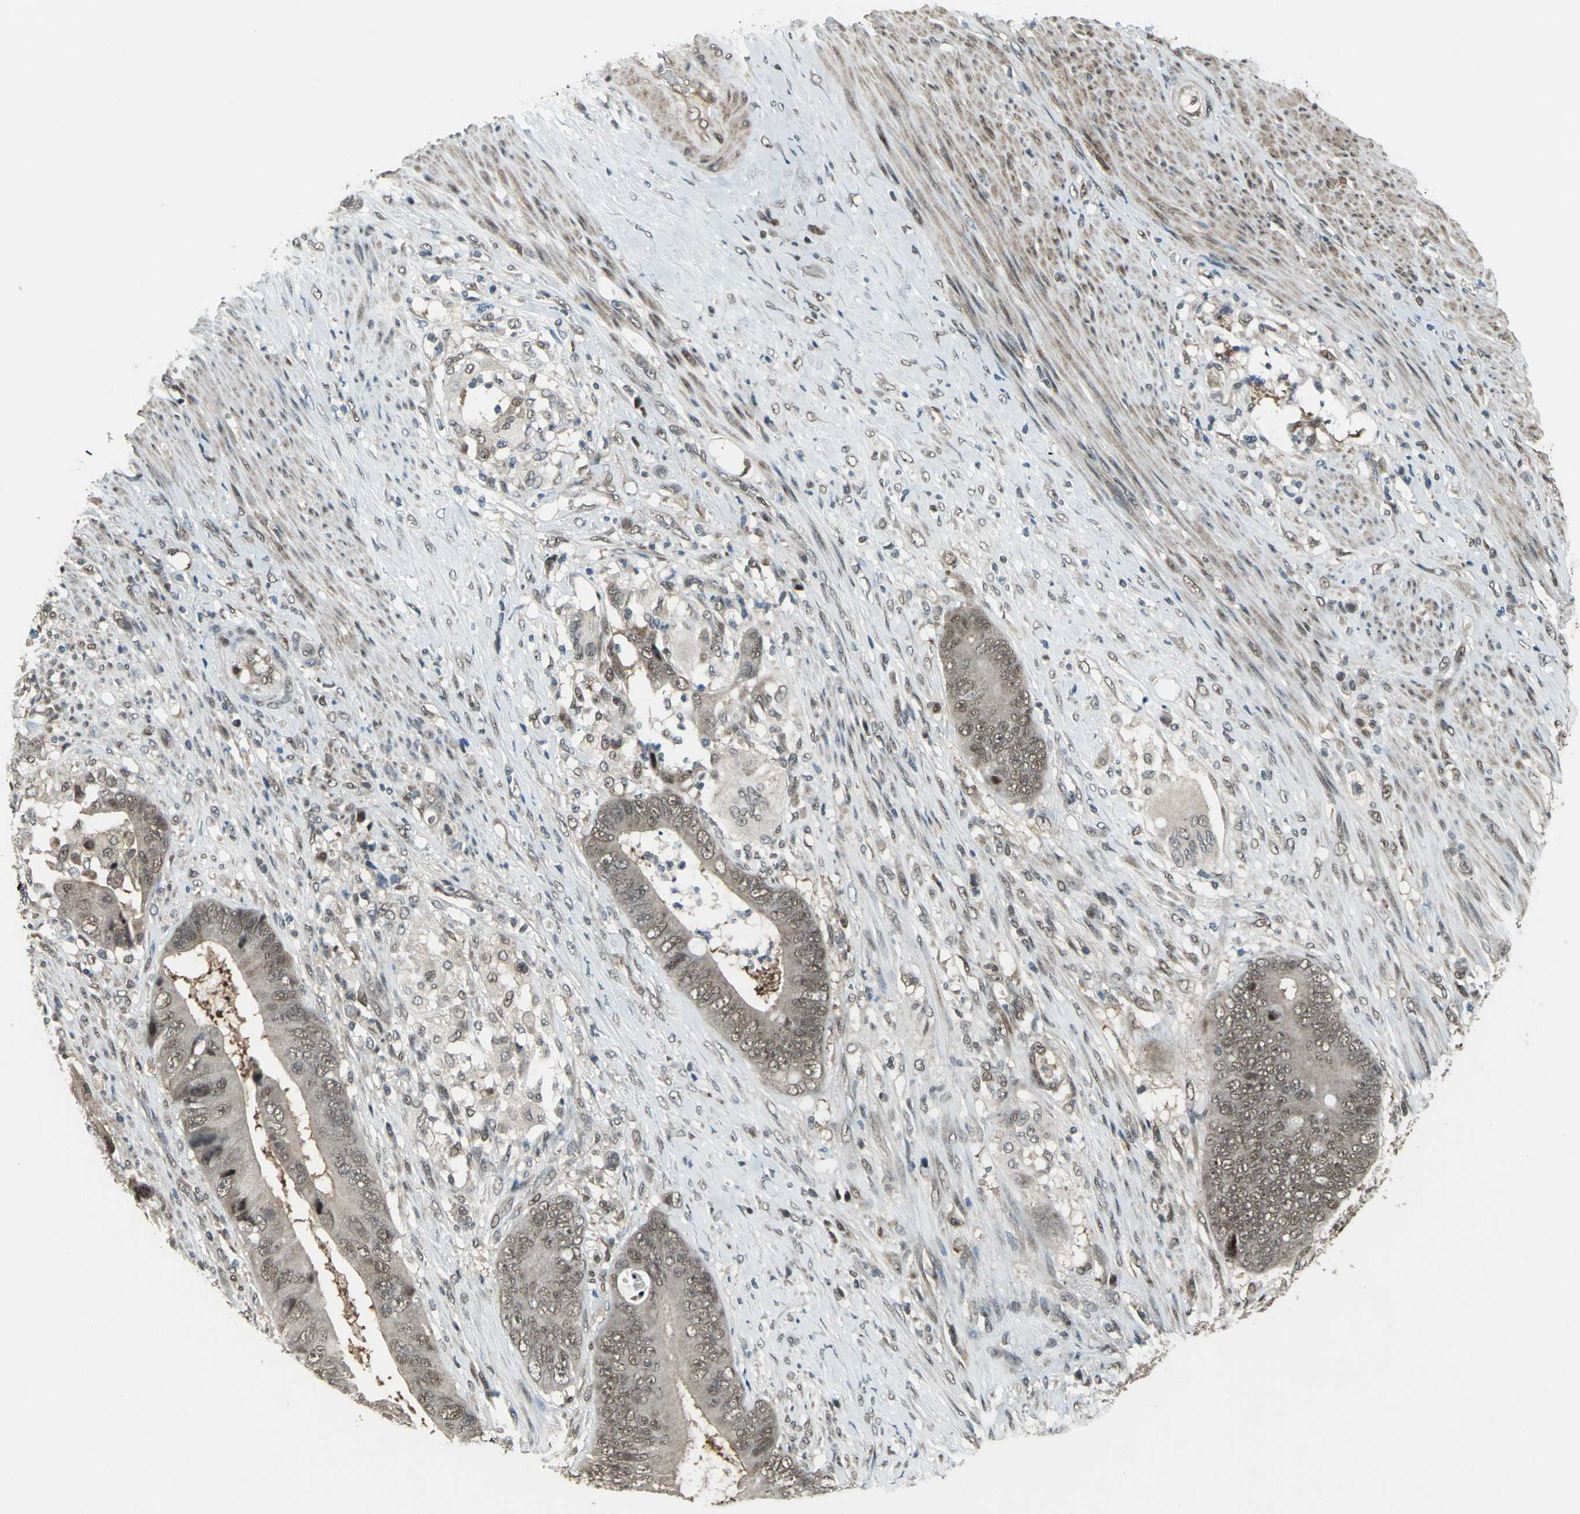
{"staining": {"intensity": "weak", "quantity": ">75%", "location": "cytoplasmic/membranous,nuclear"}, "tissue": "colorectal cancer", "cell_type": "Tumor cells", "image_type": "cancer", "snomed": [{"axis": "morphology", "description": "Adenocarcinoma, NOS"}, {"axis": "topography", "description": "Rectum"}], "caption": "Protein expression by immunohistochemistry demonstrates weak cytoplasmic/membranous and nuclear staining in about >75% of tumor cells in colorectal cancer (adenocarcinoma).", "gene": "COPS5", "patient": {"sex": "female", "age": 77}}